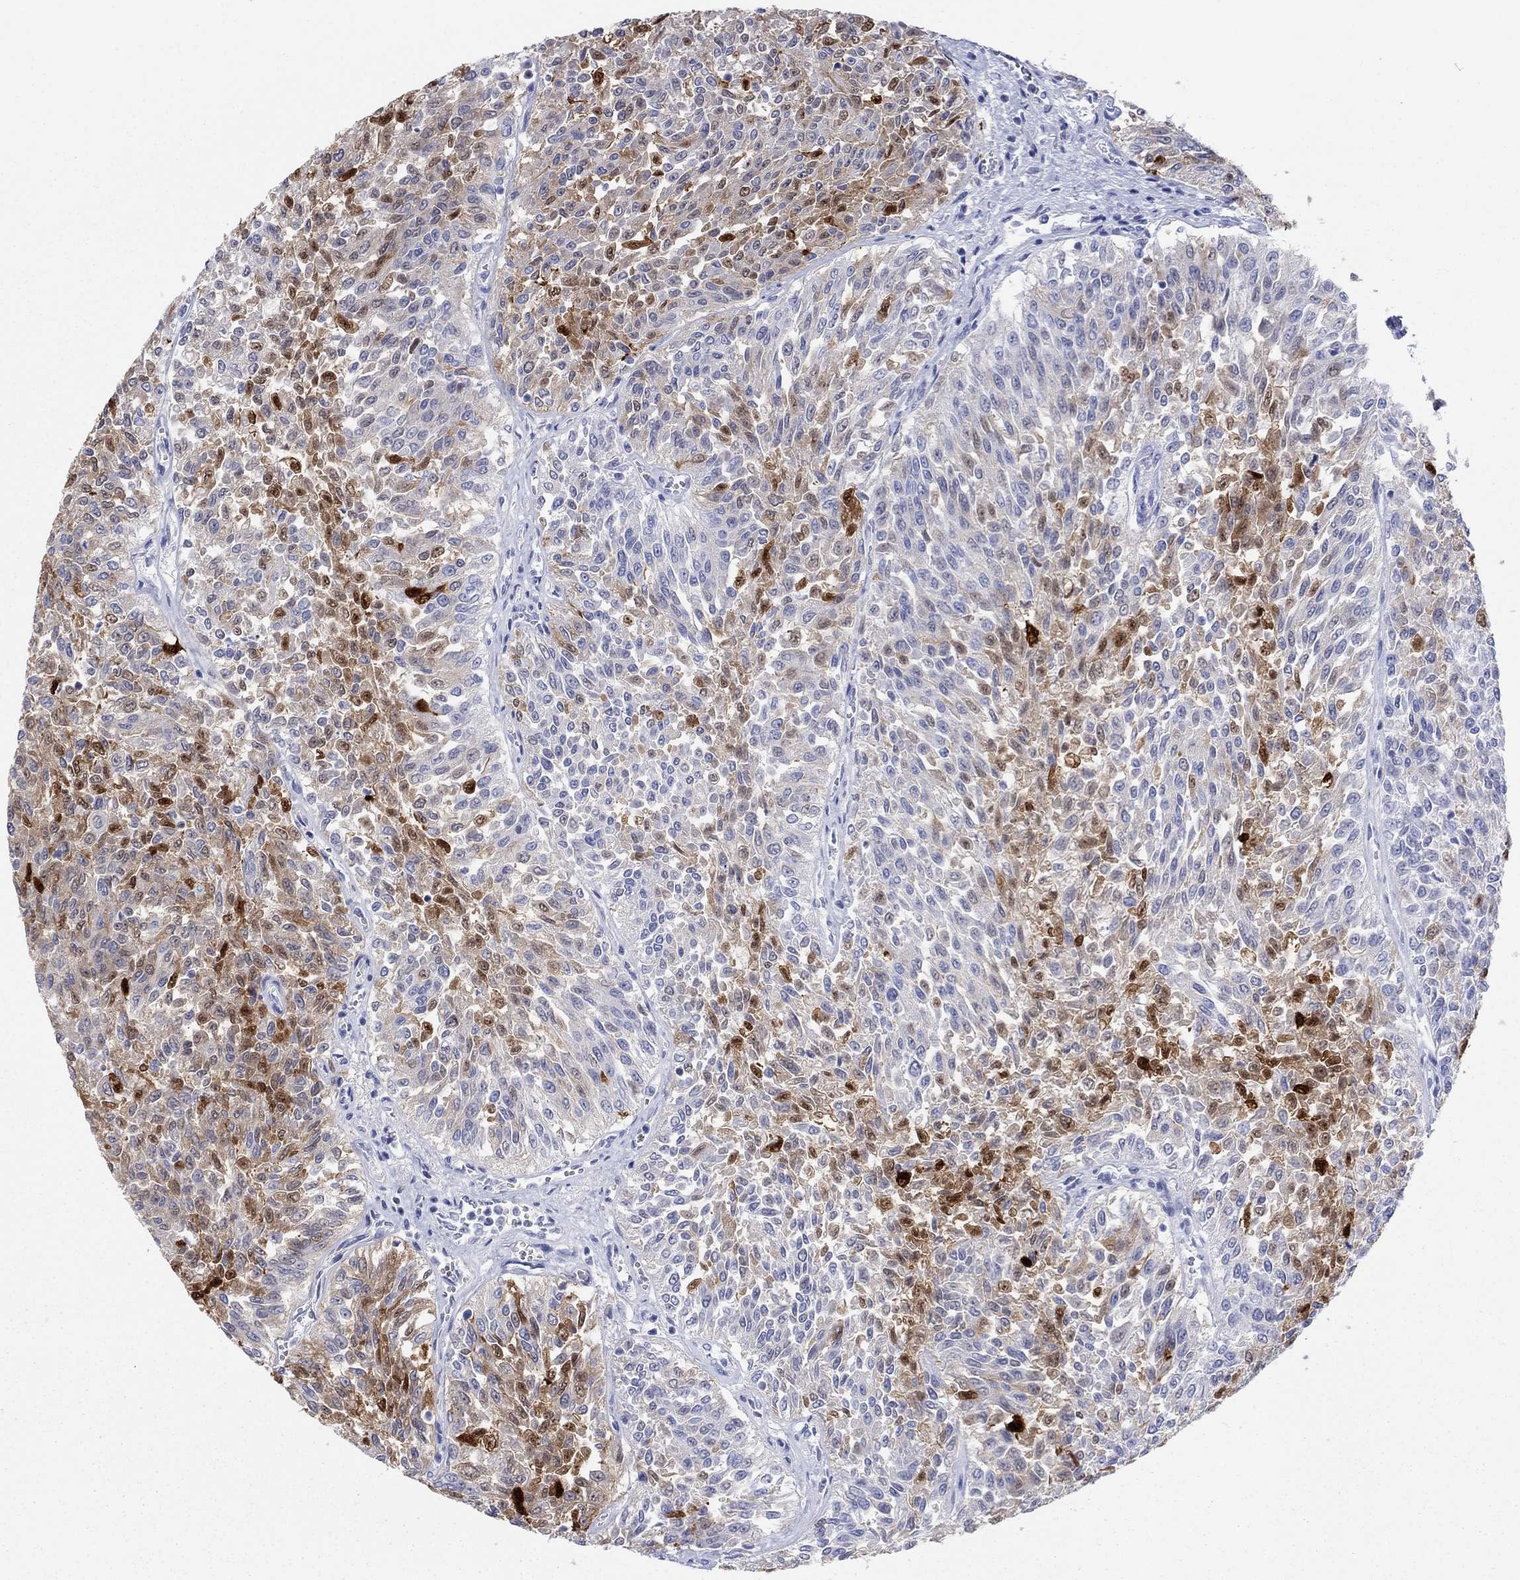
{"staining": {"intensity": "strong", "quantity": "<25%", "location": "cytoplasmic/membranous,nuclear"}, "tissue": "urothelial cancer", "cell_type": "Tumor cells", "image_type": "cancer", "snomed": [{"axis": "morphology", "description": "Urothelial carcinoma, Low grade"}, {"axis": "topography", "description": "Urinary bladder"}], "caption": "Immunohistochemistry (IHC) of urothelial carcinoma (low-grade) displays medium levels of strong cytoplasmic/membranous and nuclear expression in approximately <25% of tumor cells.", "gene": "AKR1C2", "patient": {"sex": "male", "age": 78}}